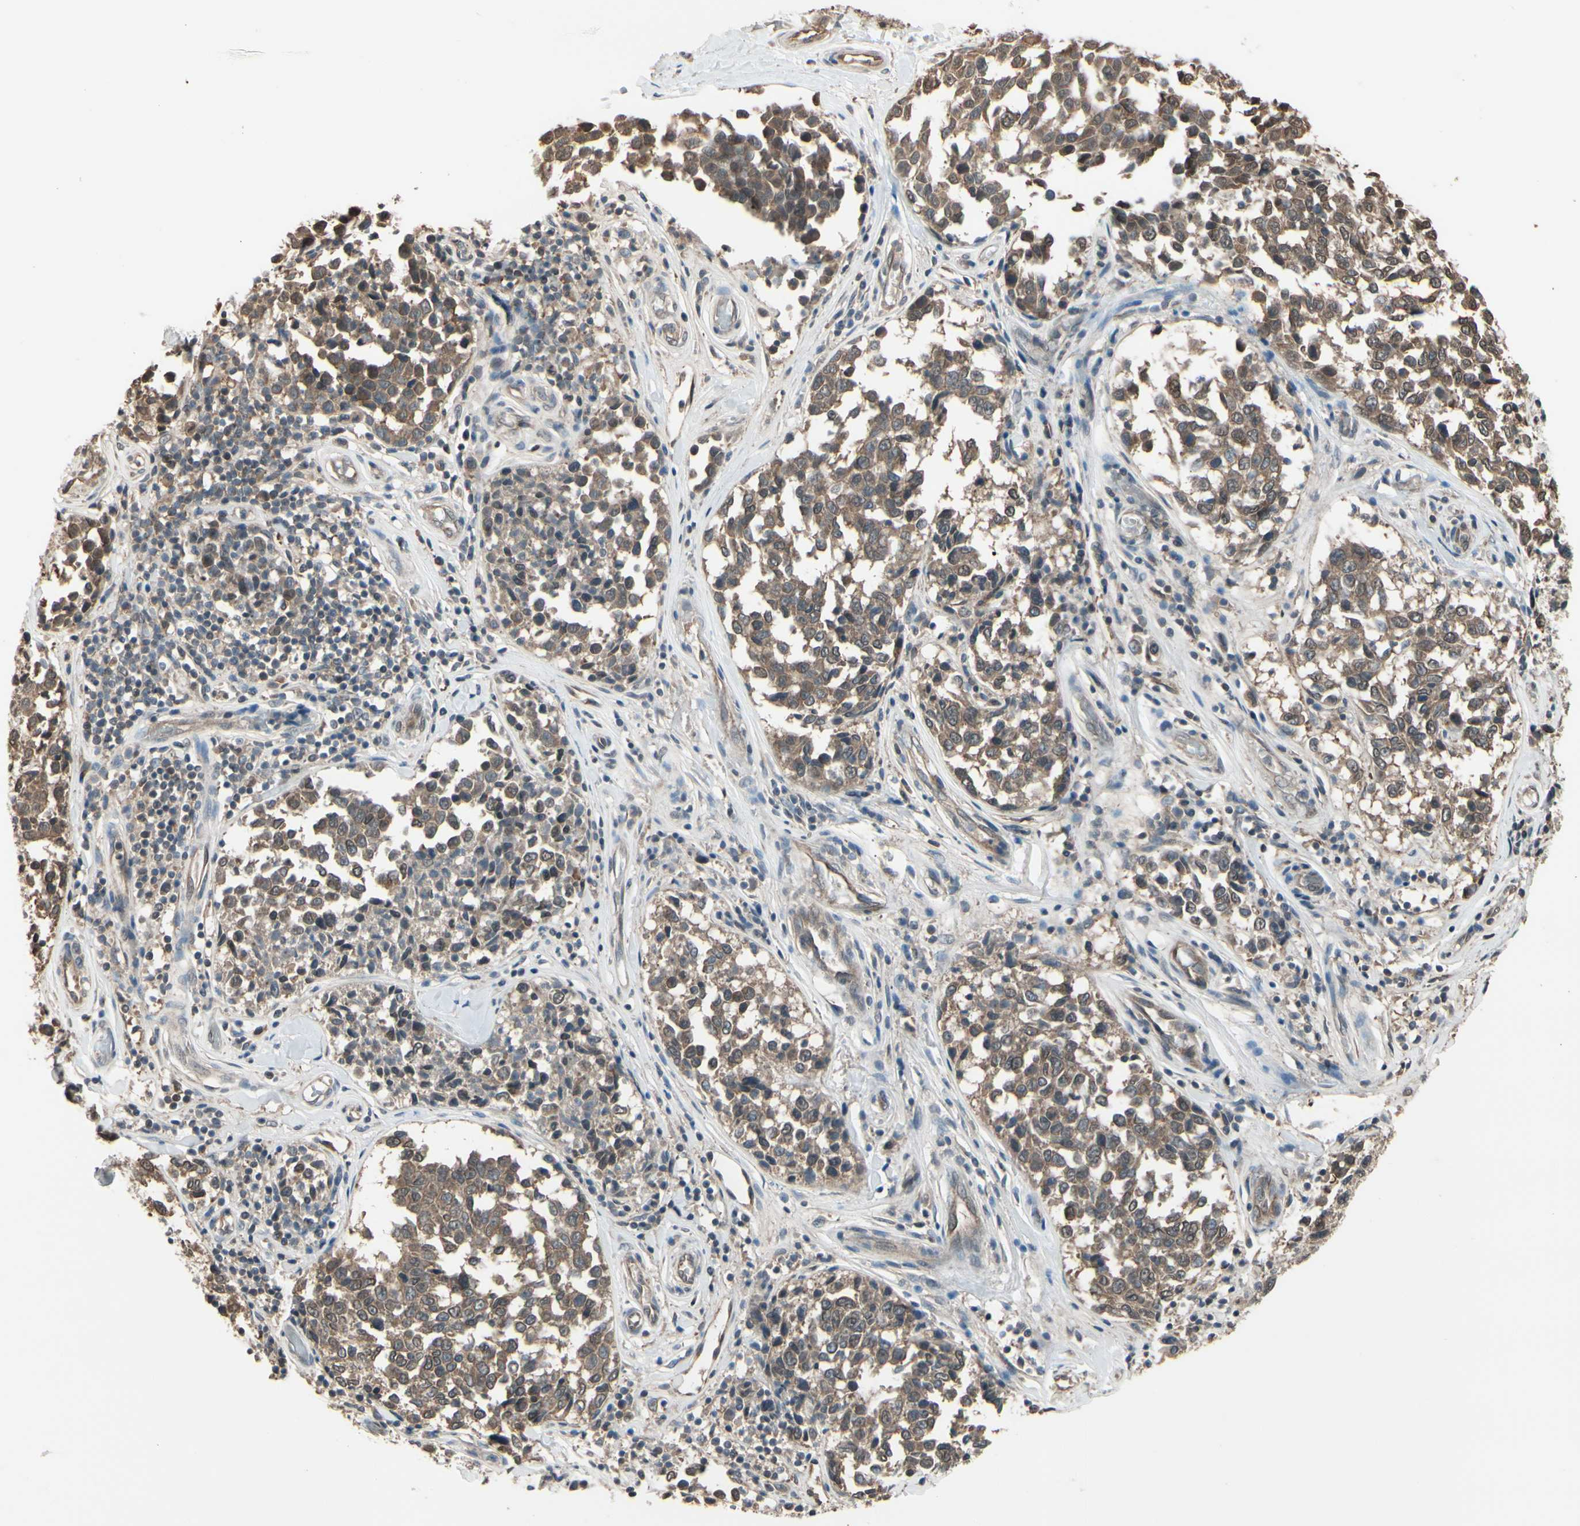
{"staining": {"intensity": "moderate", "quantity": ">75%", "location": "cytoplasmic/membranous"}, "tissue": "melanoma", "cell_type": "Tumor cells", "image_type": "cancer", "snomed": [{"axis": "morphology", "description": "Malignant melanoma, NOS"}, {"axis": "topography", "description": "Skin"}], "caption": "Malignant melanoma stained with immunohistochemistry demonstrates moderate cytoplasmic/membranous positivity in approximately >75% of tumor cells. The protein of interest is stained brown, and the nuclei are stained in blue (DAB IHC with brightfield microscopy, high magnification).", "gene": "PNPLA7", "patient": {"sex": "female", "age": 64}}